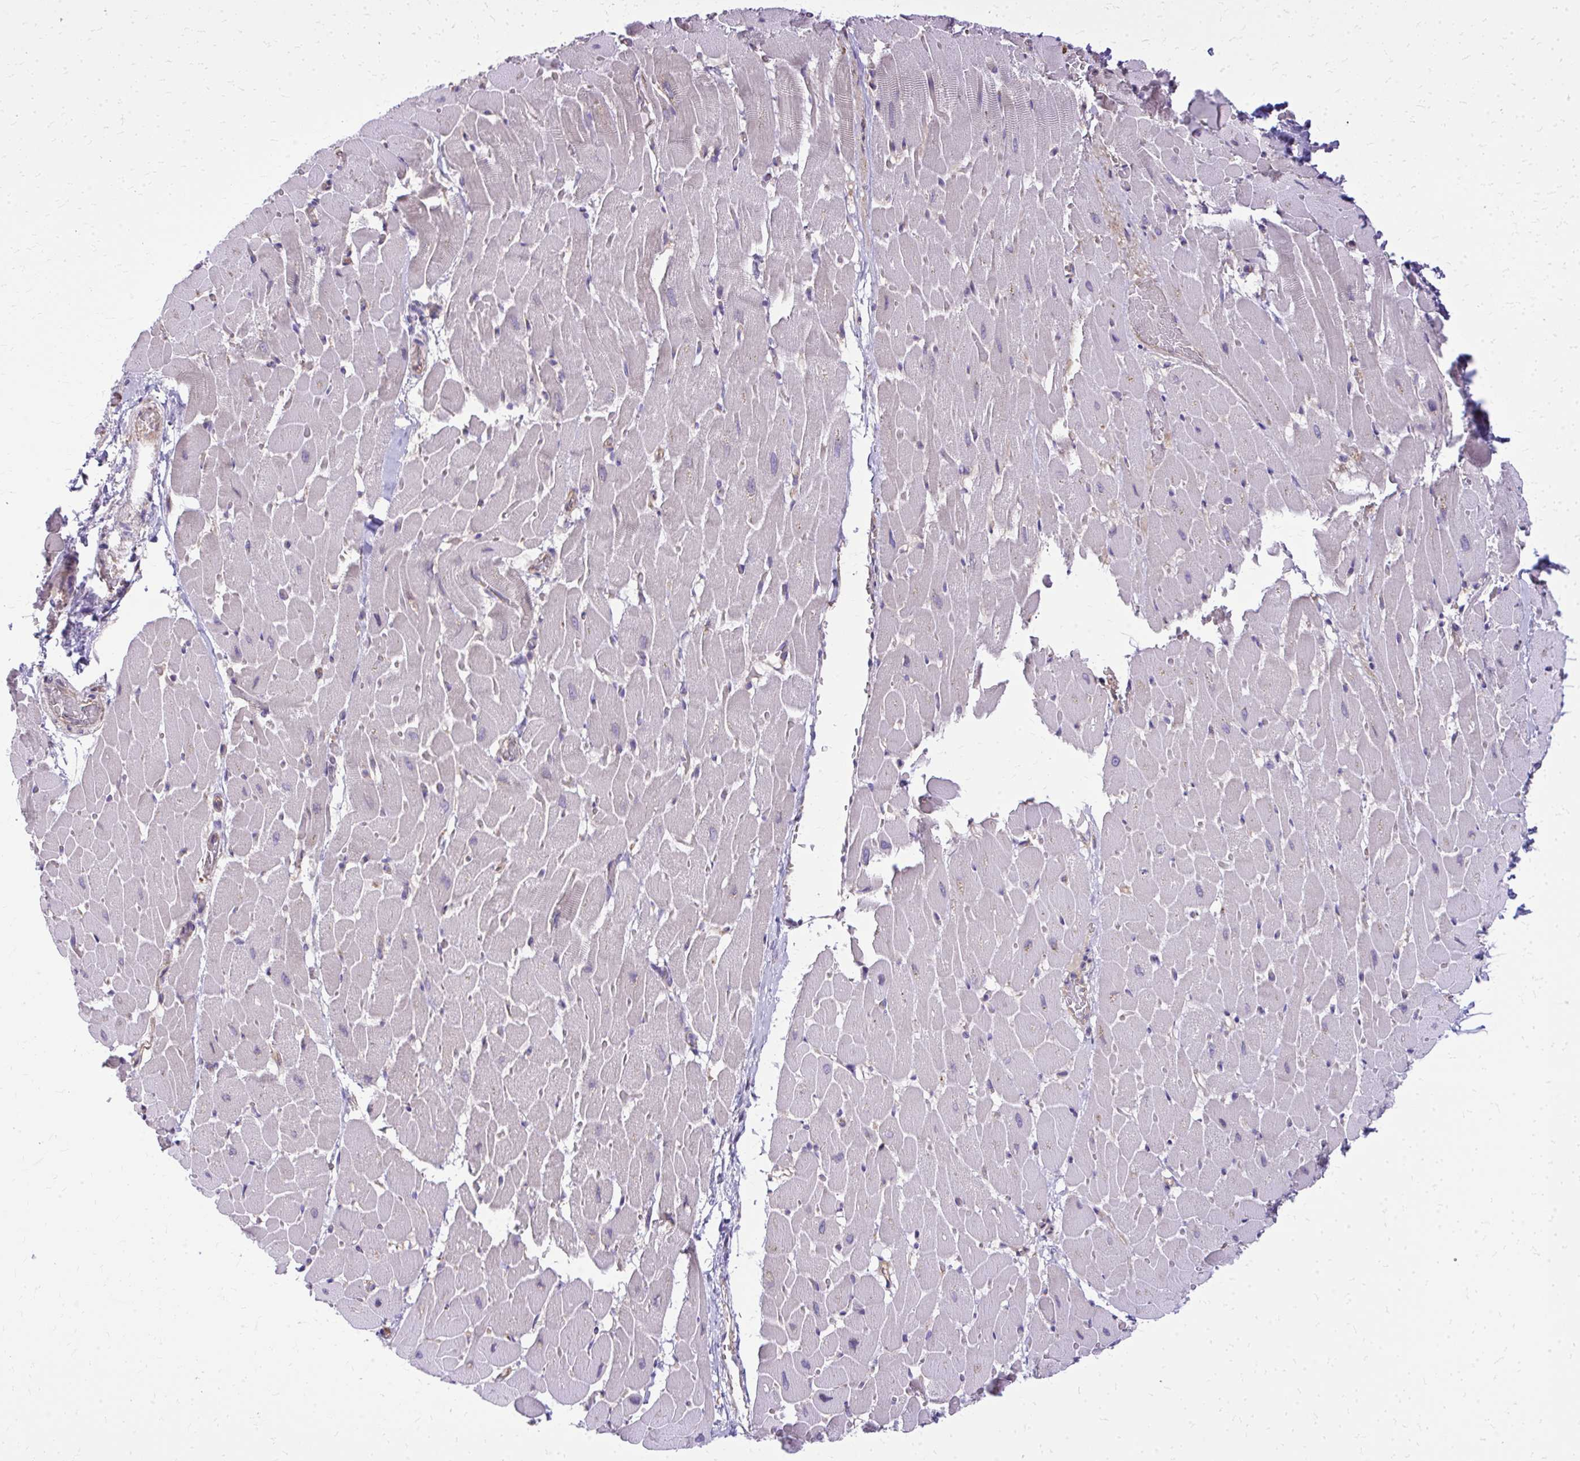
{"staining": {"intensity": "negative", "quantity": "none", "location": "none"}, "tissue": "heart muscle", "cell_type": "Cardiomyocytes", "image_type": "normal", "snomed": [{"axis": "morphology", "description": "Normal tissue, NOS"}, {"axis": "topography", "description": "Heart"}], "caption": "Human heart muscle stained for a protein using immunohistochemistry demonstrates no expression in cardiomyocytes.", "gene": "RUNDC3B", "patient": {"sex": "male", "age": 37}}